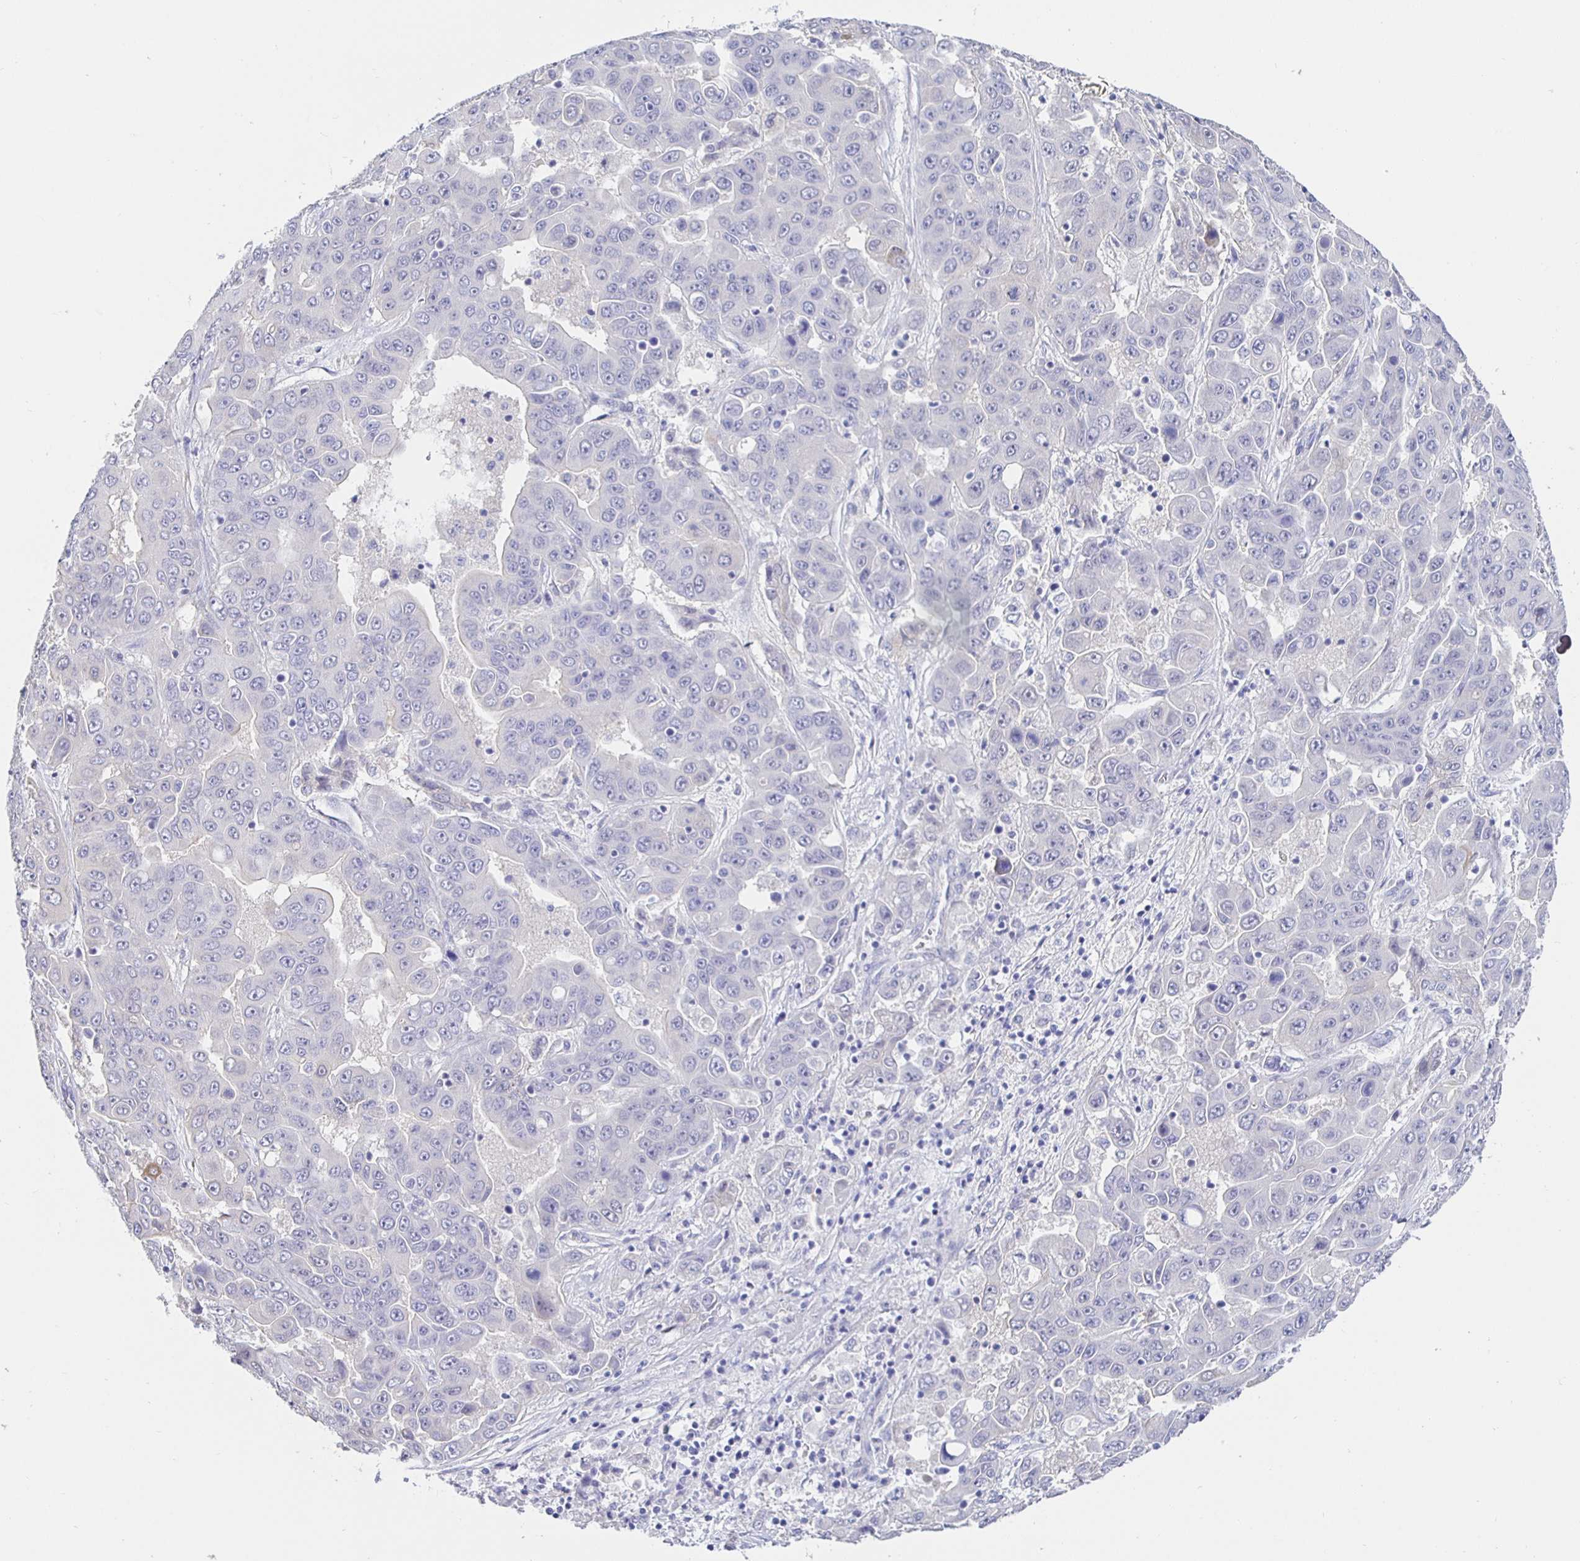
{"staining": {"intensity": "negative", "quantity": "none", "location": "none"}, "tissue": "liver cancer", "cell_type": "Tumor cells", "image_type": "cancer", "snomed": [{"axis": "morphology", "description": "Cholangiocarcinoma"}, {"axis": "topography", "description": "Liver"}], "caption": "Immunohistochemistry (IHC) micrograph of liver cholangiocarcinoma stained for a protein (brown), which displays no expression in tumor cells. (DAB (3,3'-diaminobenzidine) IHC, high magnification).", "gene": "HSPA4L", "patient": {"sex": "female", "age": 52}}